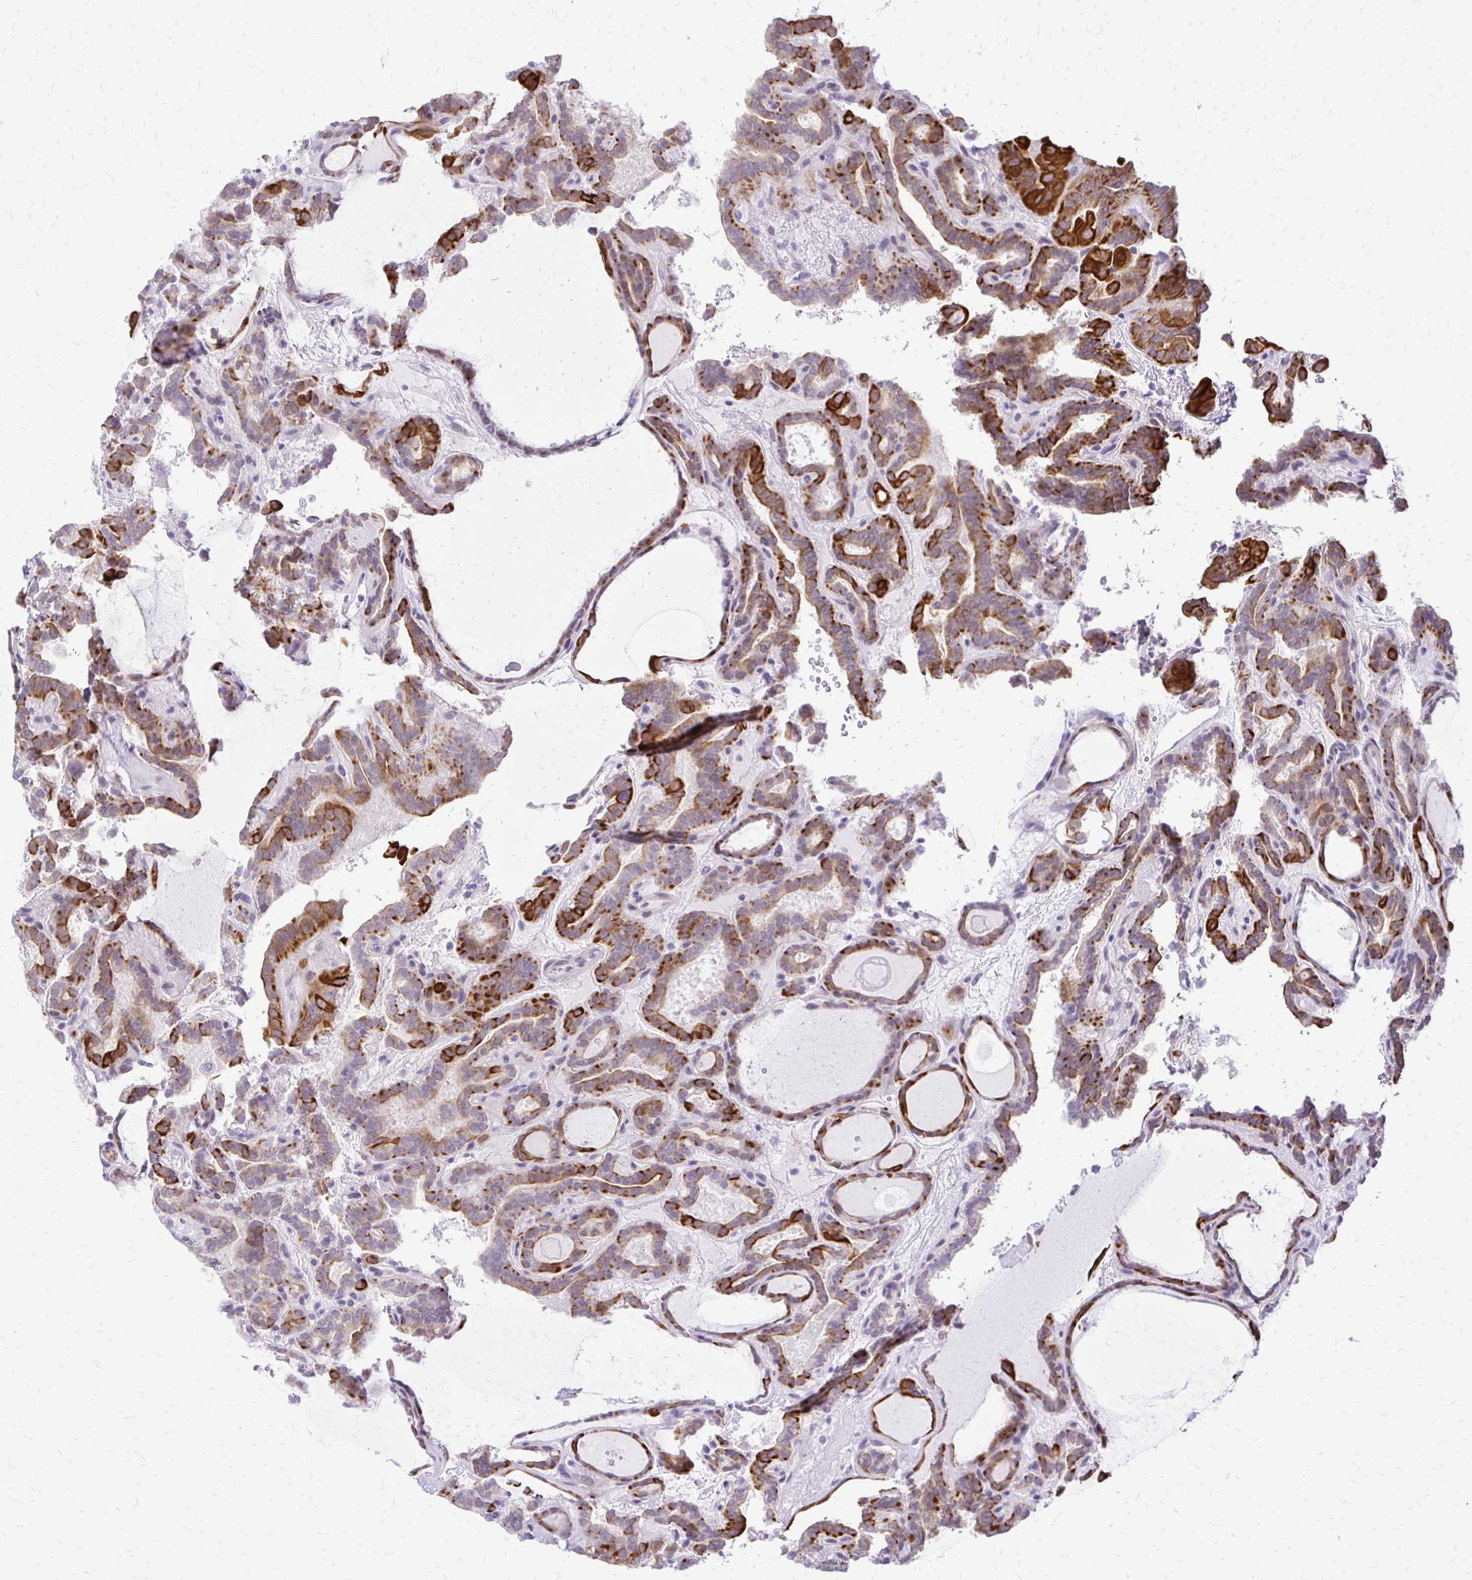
{"staining": {"intensity": "strong", "quantity": ">75%", "location": "cytoplasmic/membranous"}, "tissue": "thyroid cancer", "cell_type": "Tumor cells", "image_type": "cancer", "snomed": [{"axis": "morphology", "description": "Papillary adenocarcinoma, NOS"}, {"axis": "topography", "description": "Thyroid gland"}], "caption": "Strong cytoplasmic/membranous expression is seen in about >75% of tumor cells in thyroid cancer.", "gene": "EPYC", "patient": {"sex": "female", "age": 46}}